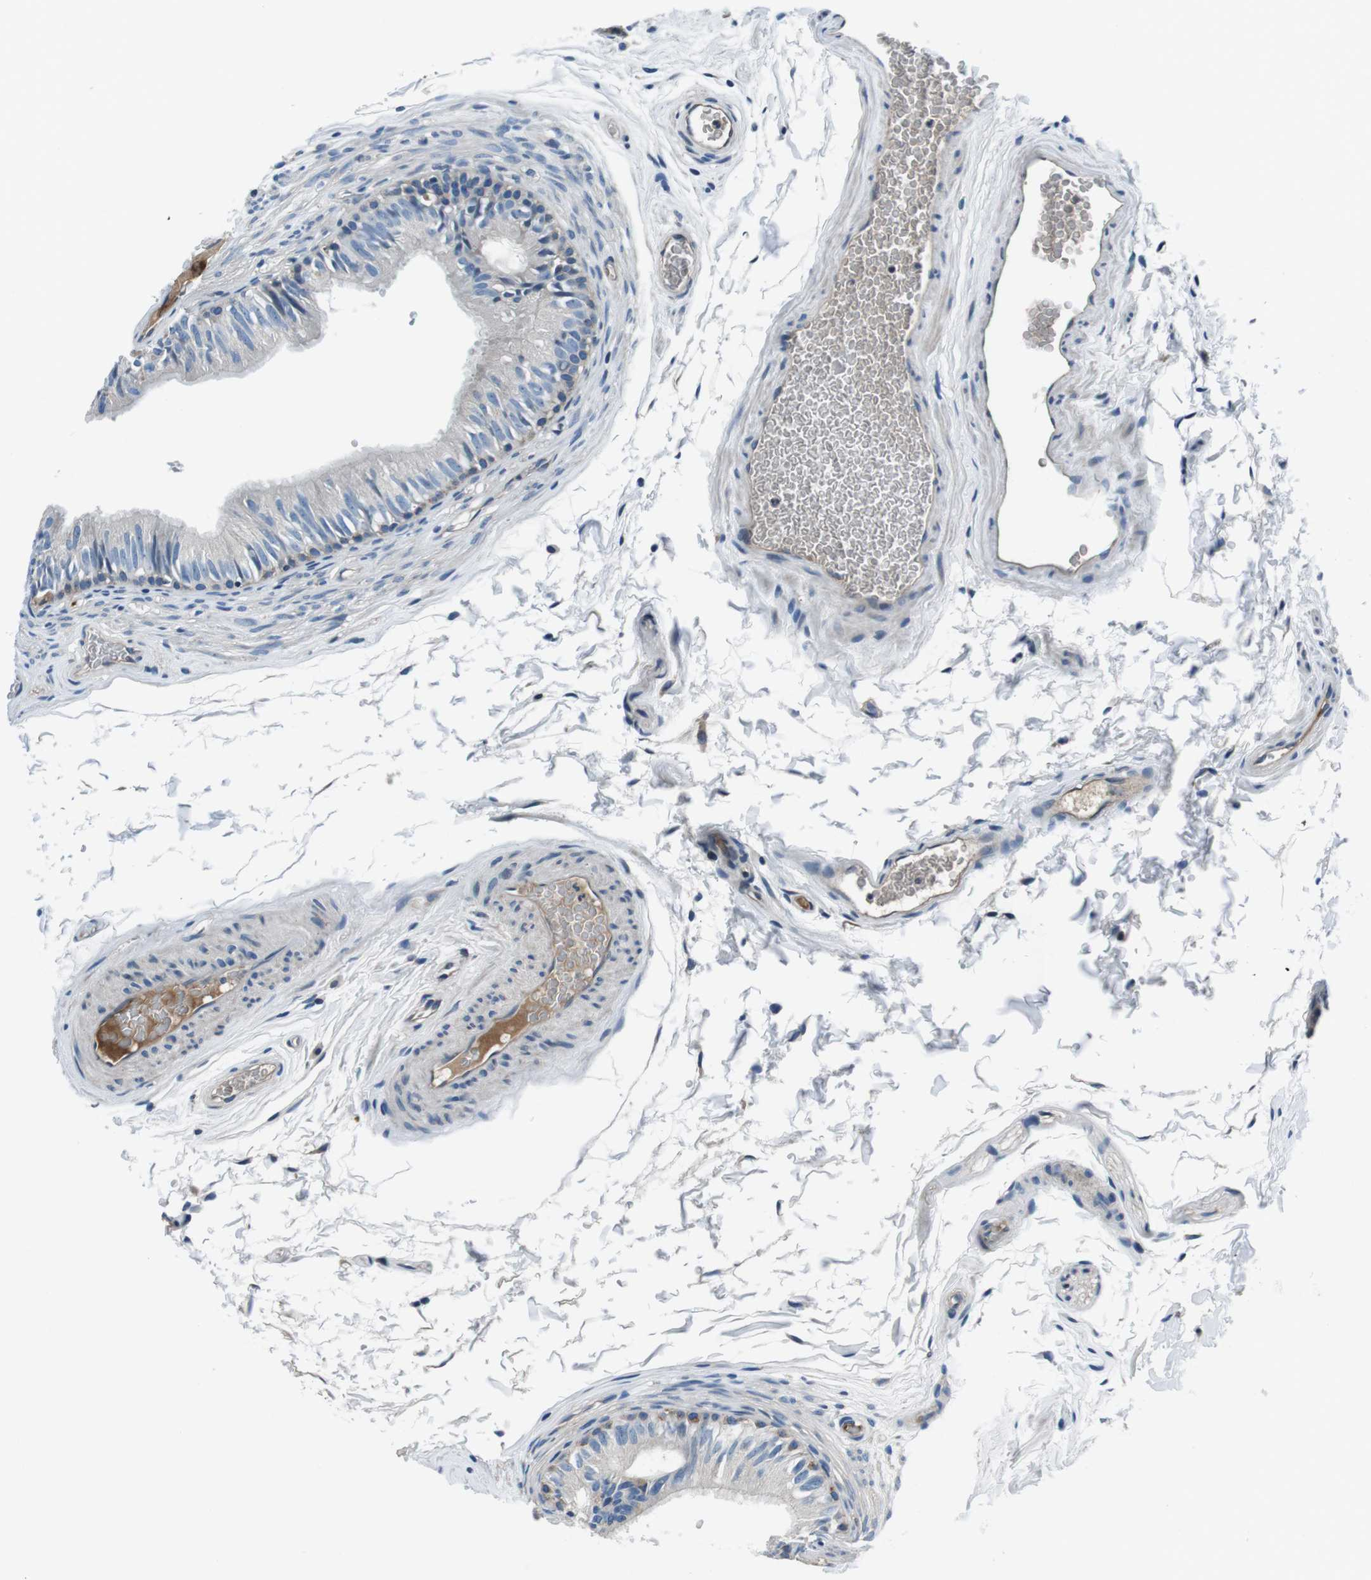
{"staining": {"intensity": "negative", "quantity": "none", "location": "none"}, "tissue": "epididymis", "cell_type": "Glandular cells", "image_type": "normal", "snomed": [{"axis": "morphology", "description": "Normal tissue, NOS"}, {"axis": "topography", "description": "Epididymis"}], "caption": "Glandular cells show no significant staining in unremarkable epididymis. (Immunohistochemistry (ihc), brightfield microscopy, high magnification).", "gene": "KCNJ5", "patient": {"sex": "male", "age": 36}}